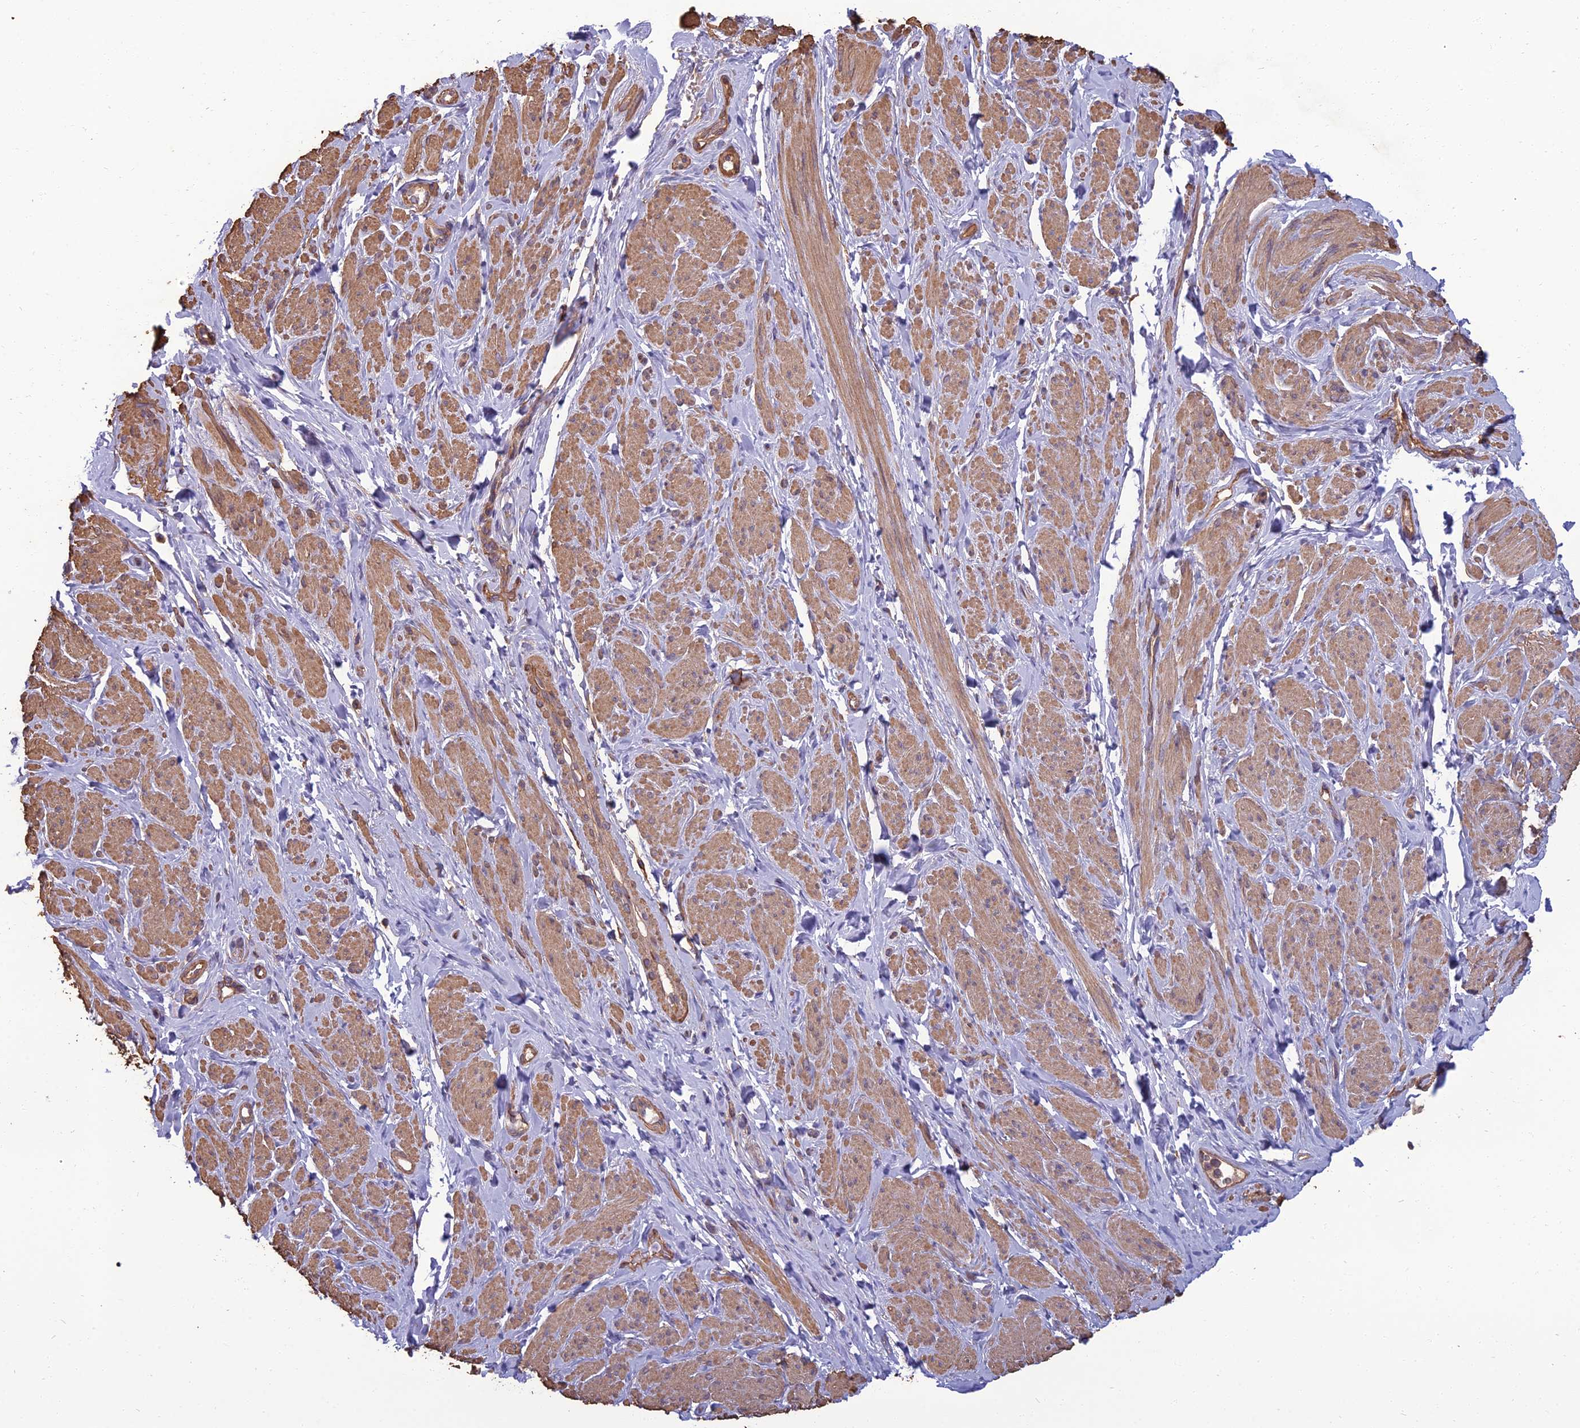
{"staining": {"intensity": "moderate", "quantity": "25%-75%", "location": "cytoplasmic/membranous"}, "tissue": "smooth muscle", "cell_type": "Smooth muscle cells", "image_type": "normal", "snomed": [{"axis": "morphology", "description": "Normal tissue, NOS"}, {"axis": "topography", "description": "Smooth muscle"}, {"axis": "topography", "description": "Peripheral nerve tissue"}], "caption": "A photomicrograph showing moderate cytoplasmic/membranous staining in approximately 25%-75% of smooth muscle cells in normal smooth muscle, as visualized by brown immunohistochemical staining.", "gene": "WDR24", "patient": {"sex": "male", "age": 69}}